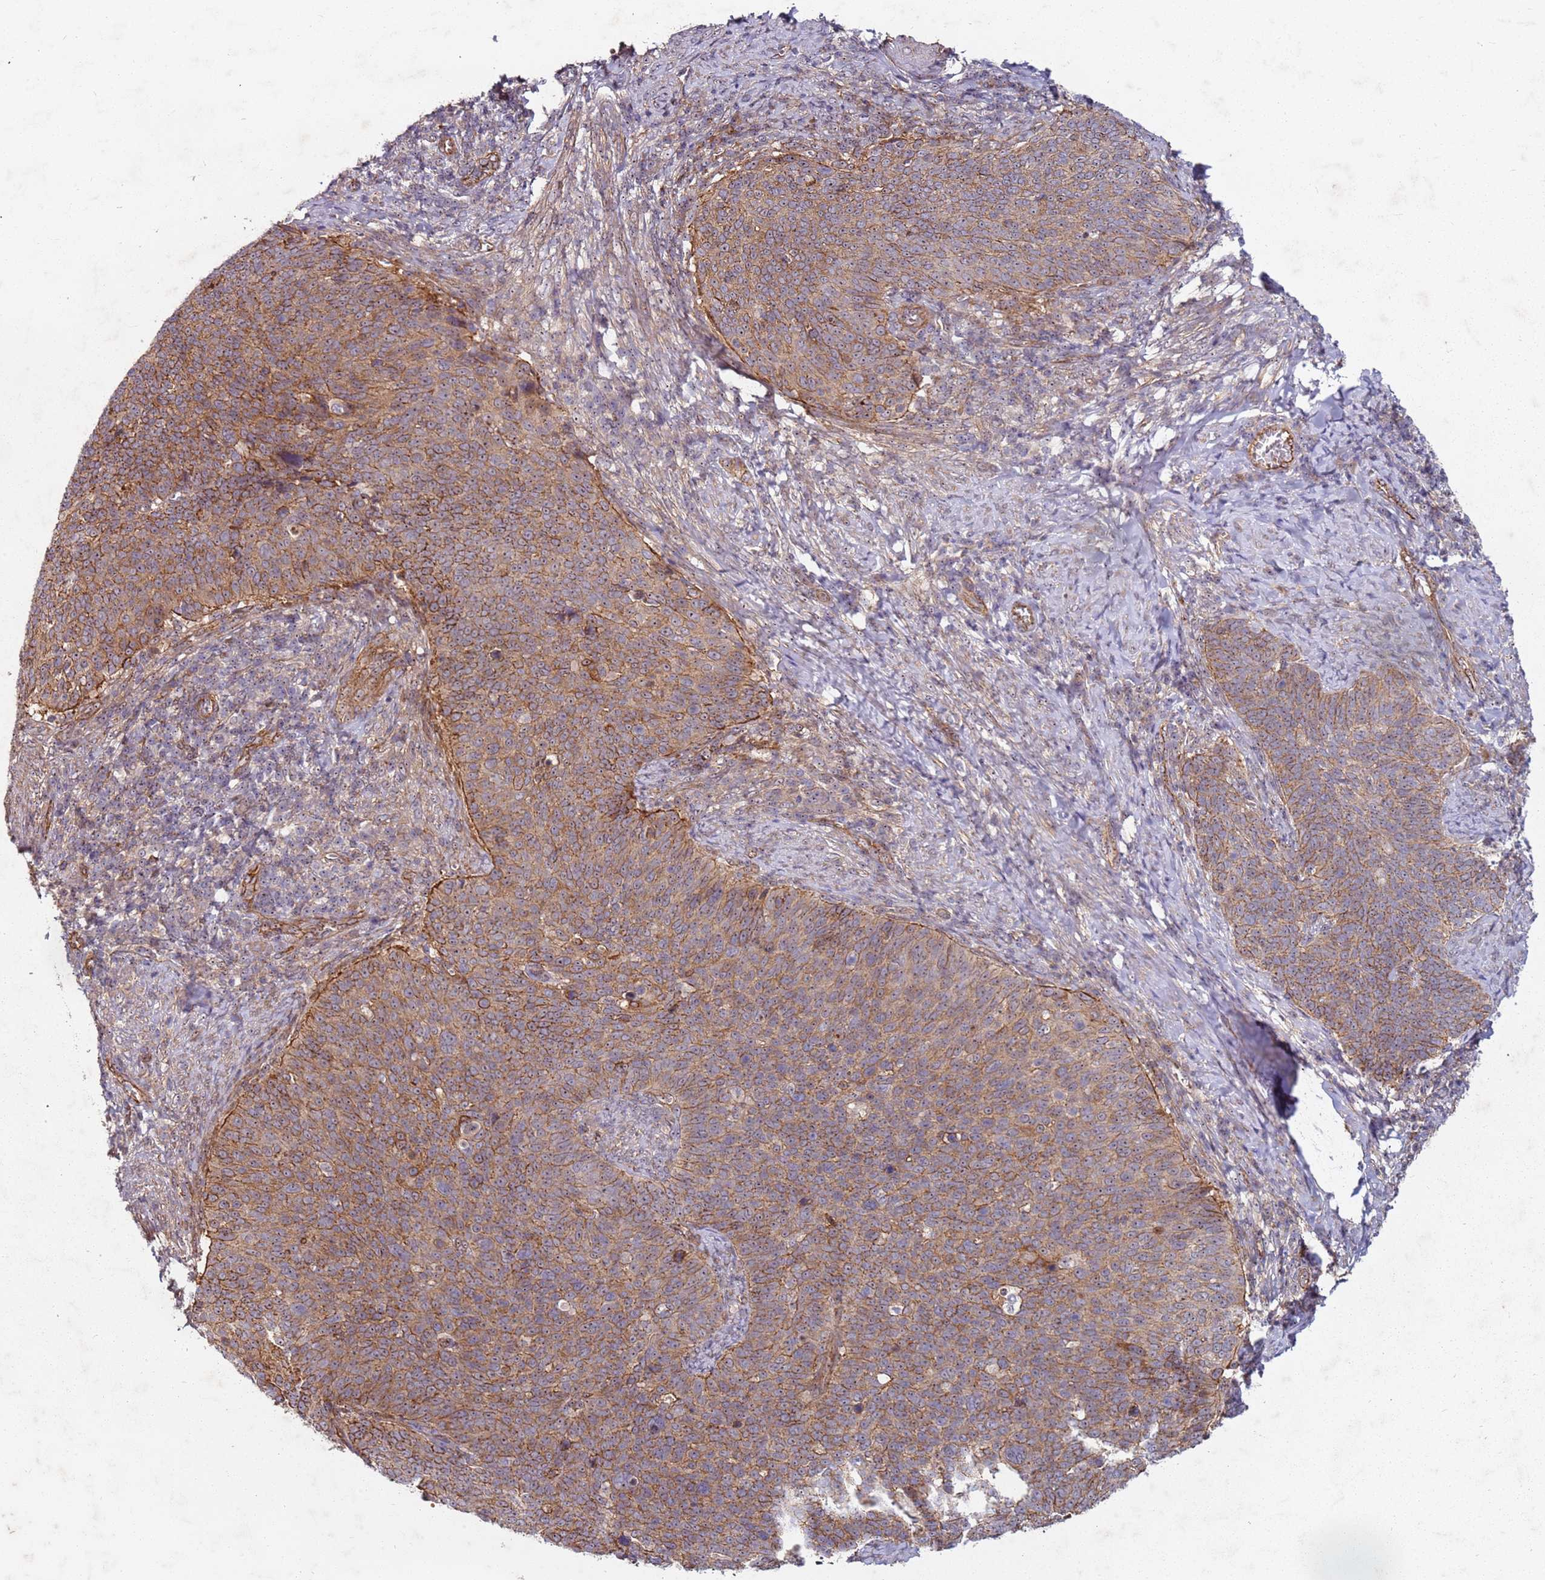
{"staining": {"intensity": "moderate", "quantity": ">75%", "location": "cytoplasmic/membranous"}, "tissue": "cervical cancer", "cell_type": "Tumor cells", "image_type": "cancer", "snomed": [{"axis": "morphology", "description": "Normal tissue, NOS"}, {"axis": "morphology", "description": "Squamous cell carcinoma, NOS"}, {"axis": "topography", "description": "Cervix"}], "caption": "Tumor cells display moderate cytoplasmic/membranous staining in about >75% of cells in cervical cancer. (DAB (3,3'-diaminobenzidine) = brown stain, brightfield microscopy at high magnification).", "gene": "C2CD4B", "patient": {"sex": "female", "age": 39}}